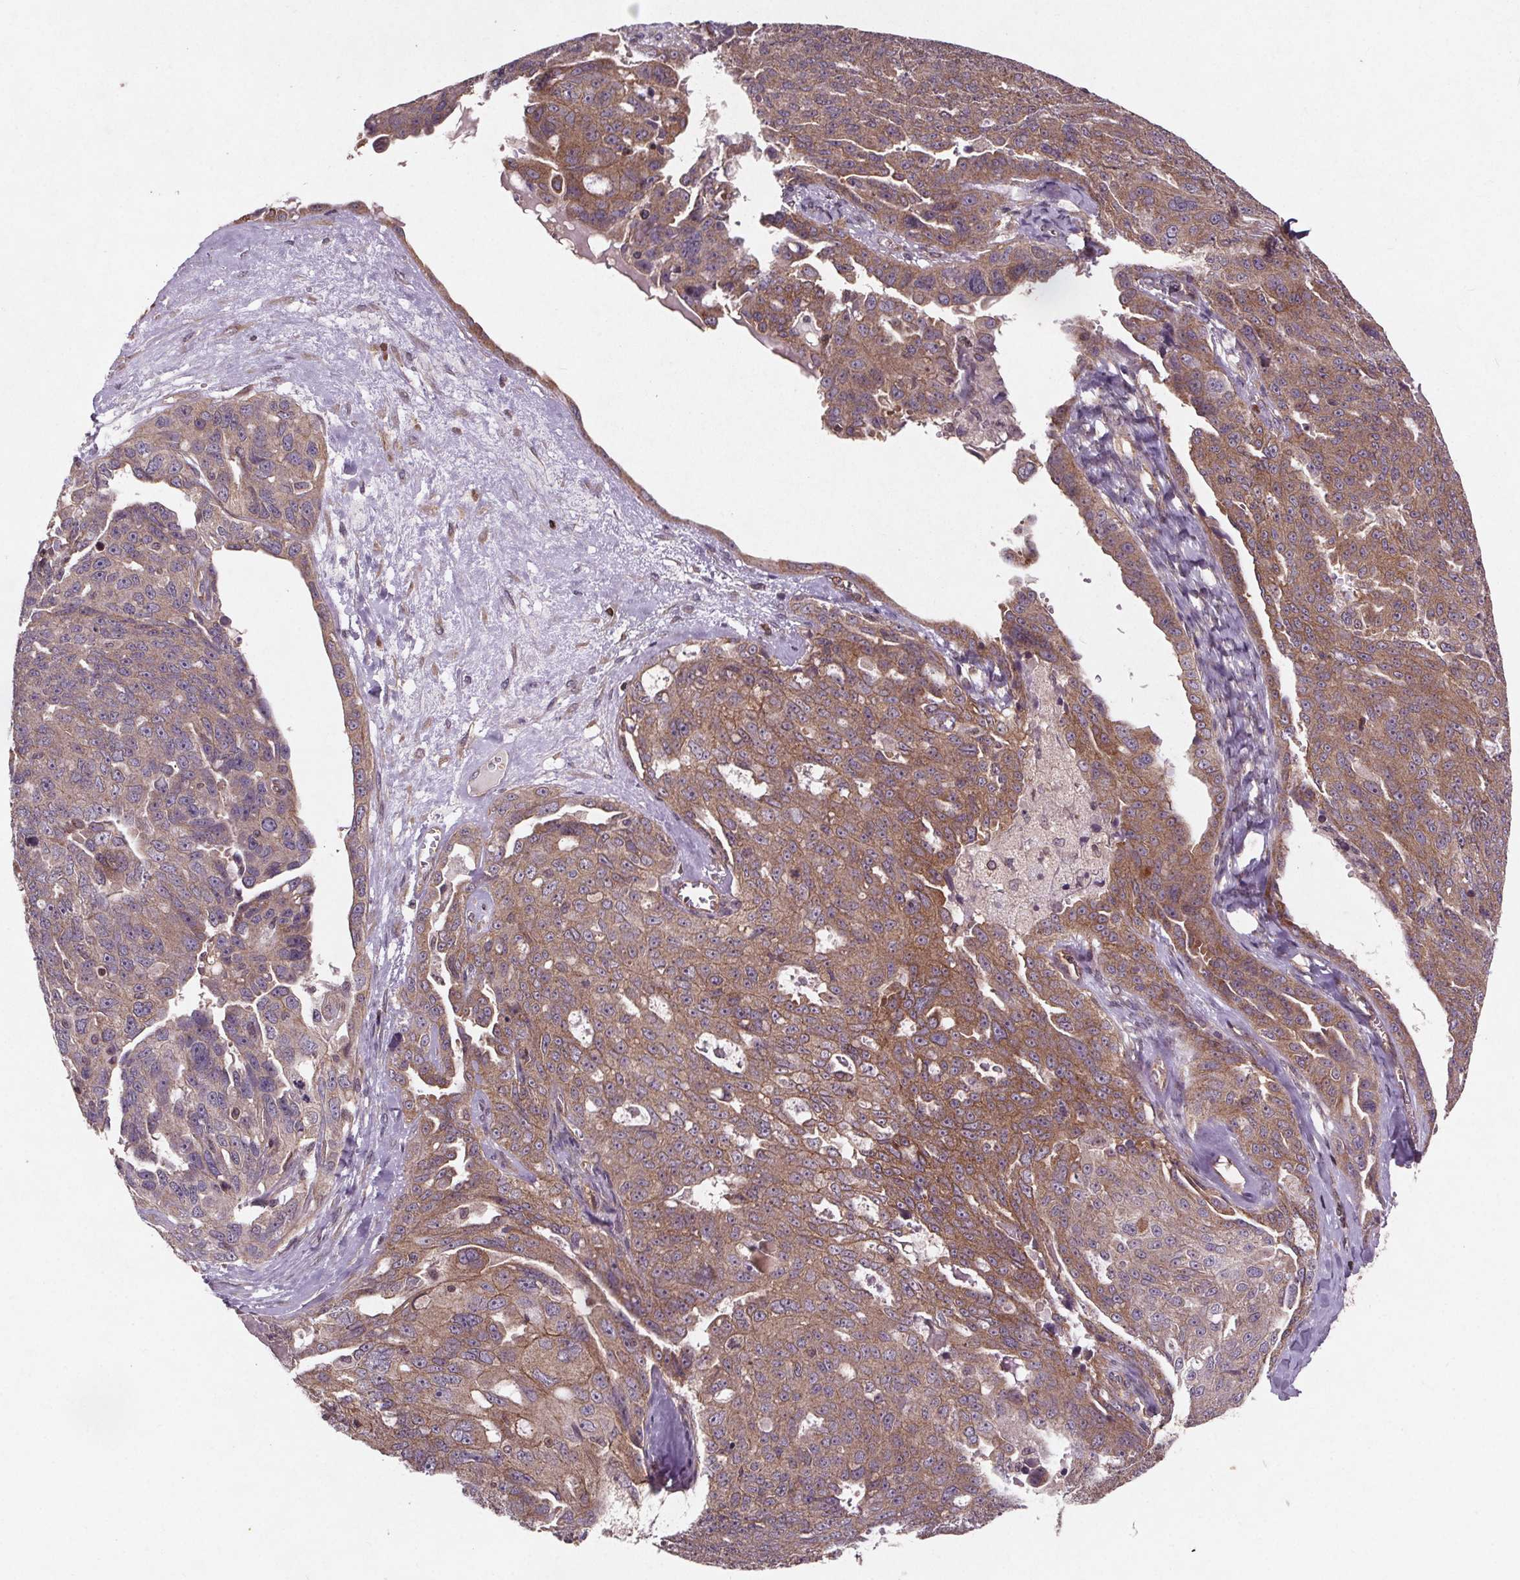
{"staining": {"intensity": "moderate", "quantity": "25%-75%", "location": "cytoplasmic/membranous"}, "tissue": "ovarian cancer", "cell_type": "Tumor cells", "image_type": "cancer", "snomed": [{"axis": "morphology", "description": "Carcinoma, endometroid"}, {"axis": "topography", "description": "Ovary"}], "caption": "Endometroid carcinoma (ovarian) stained with DAB (3,3'-diaminobenzidine) immunohistochemistry reveals medium levels of moderate cytoplasmic/membranous staining in about 25%-75% of tumor cells. The protein is shown in brown color, while the nuclei are stained blue.", "gene": "STRN3", "patient": {"sex": "female", "age": 70}}